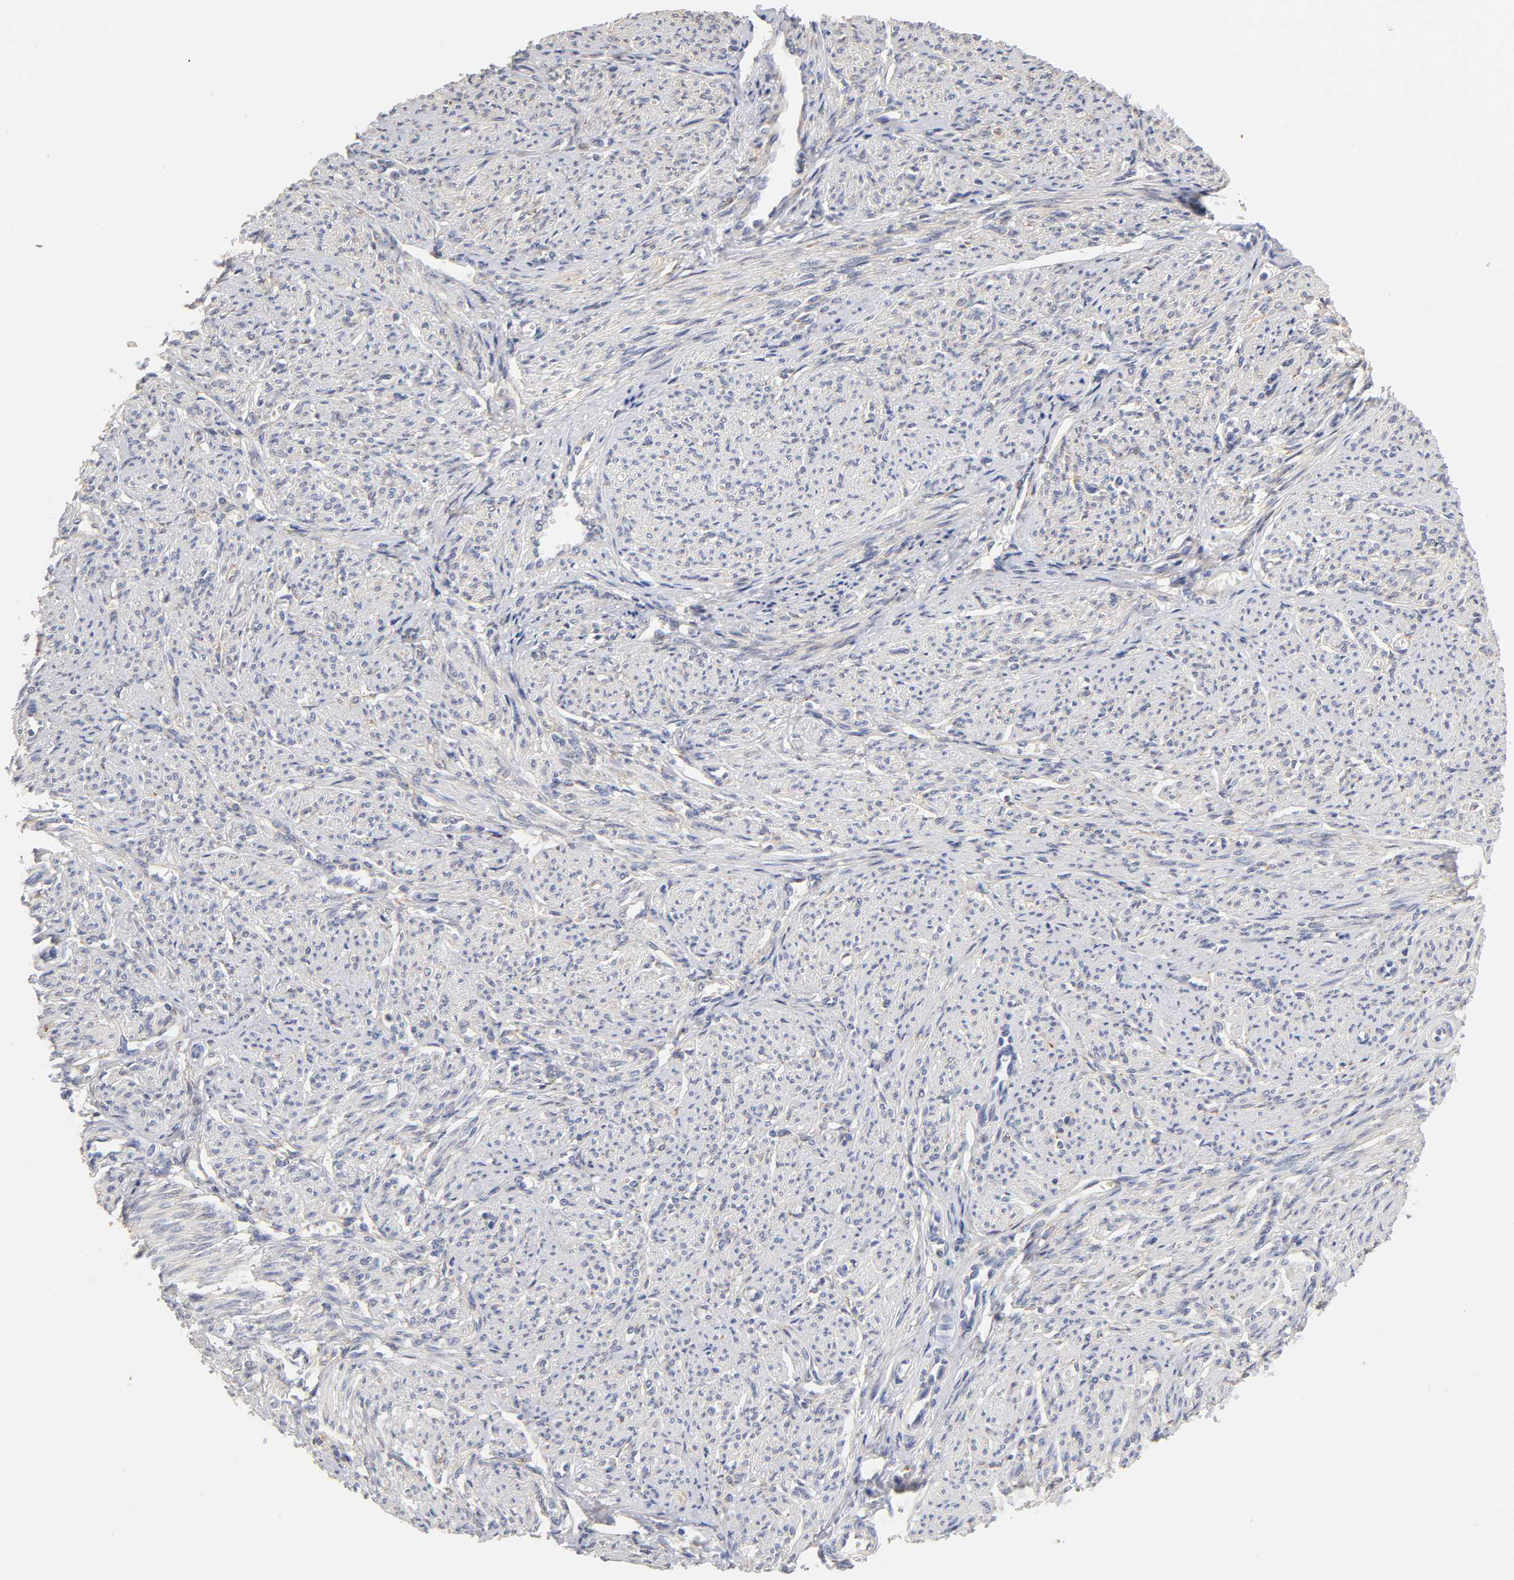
{"staining": {"intensity": "weak", "quantity": "<25%", "location": "cytoplasmic/membranous"}, "tissue": "smooth muscle", "cell_type": "Smooth muscle cells", "image_type": "normal", "snomed": [{"axis": "morphology", "description": "Normal tissue, NOS"}, {"axis": "topography", "description": "Smooth muscle"}], "caption": "High magnification brightfield microscopy of benign smooth muscle stained with DAB (brown) and counterstained with hematoxylin (blue): smooth muscle cells show no significant expression.", "gene": "LAMB1", "patient": {"sex": "female", "age": 65}}